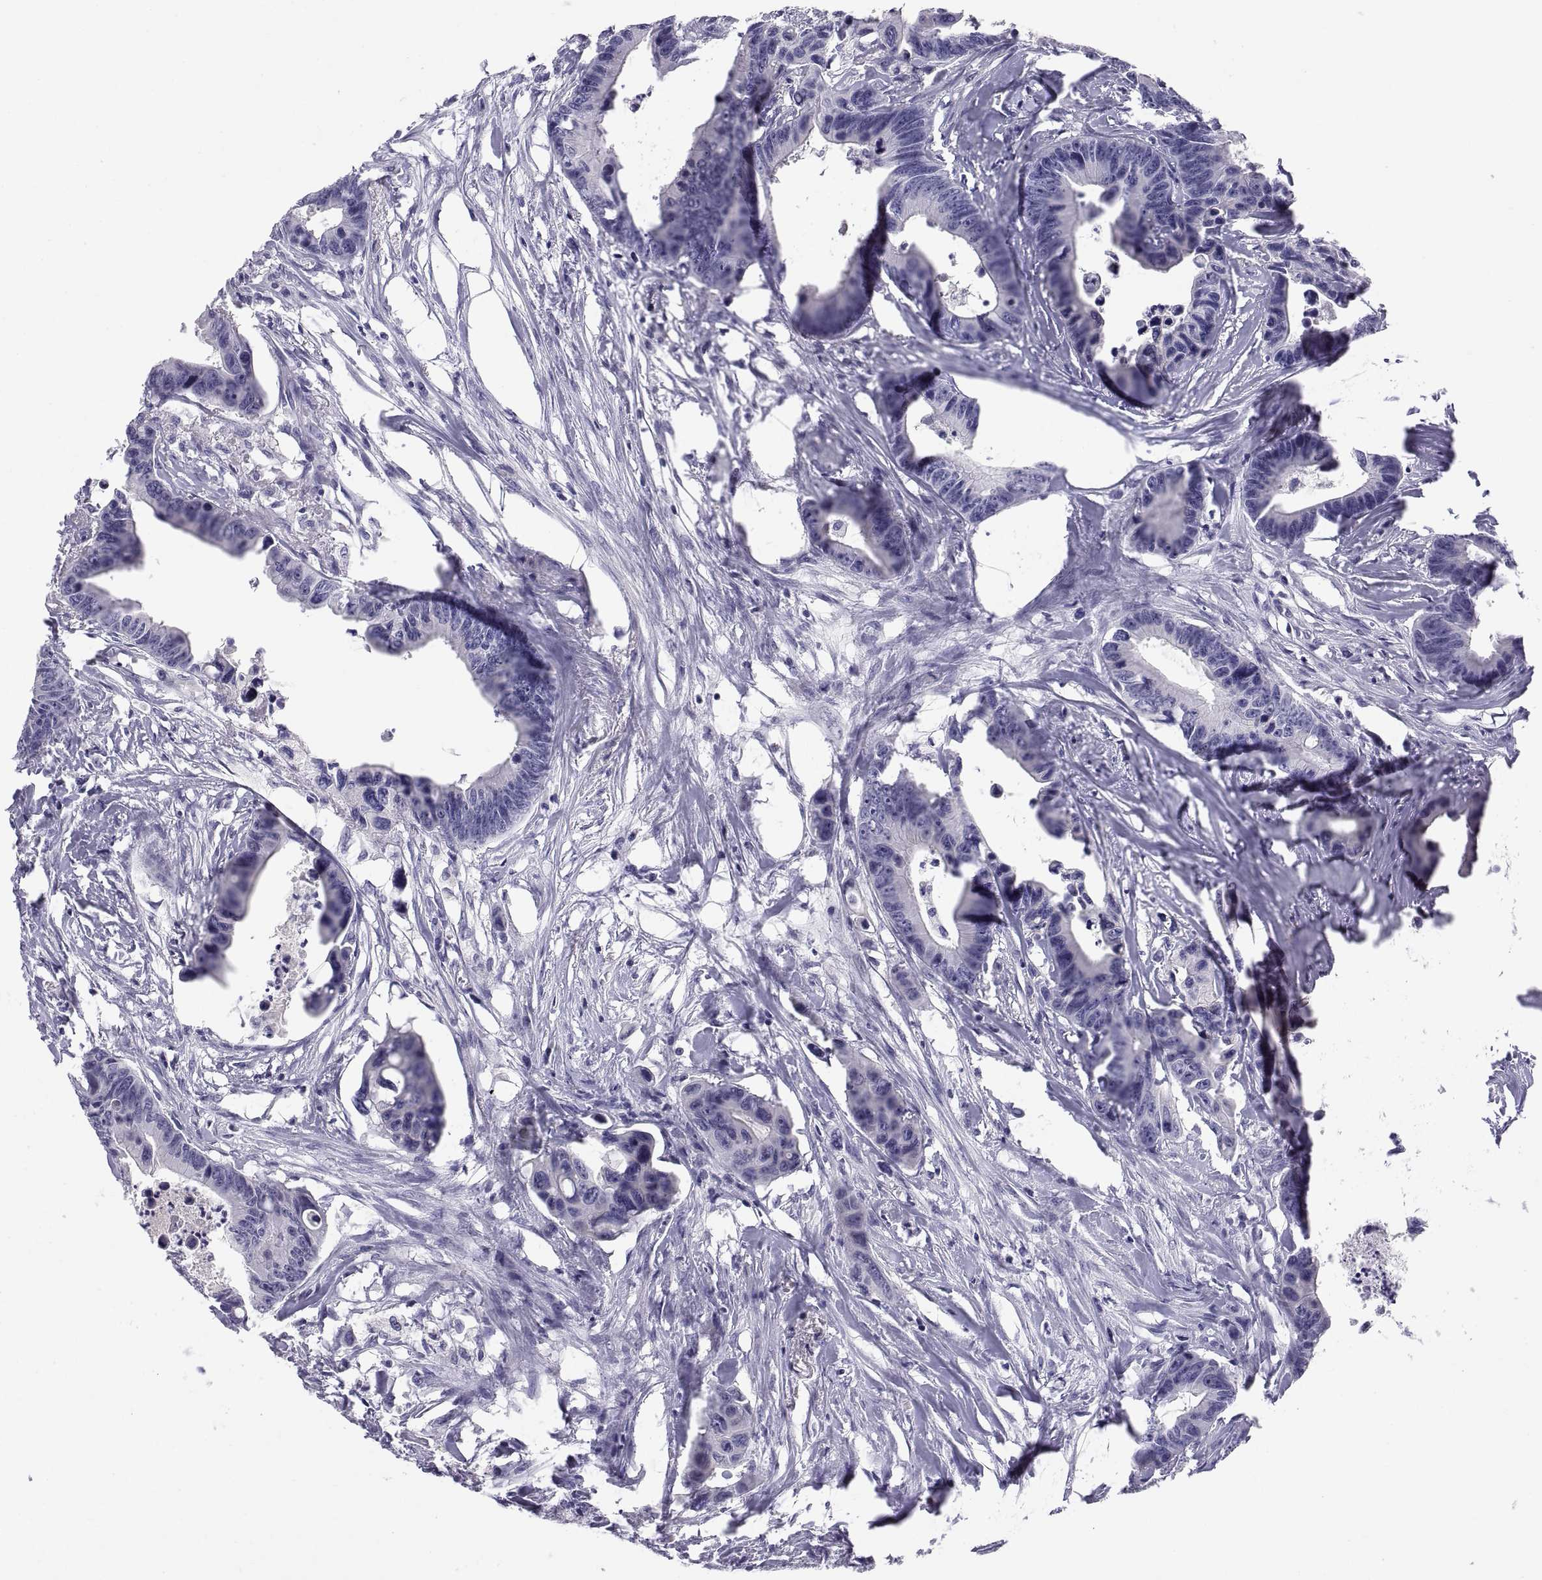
{"staining": {"intensity": "negative", "quantity": "none", "location": "none"}, "tissue": "colorectal cancer", "cell_type": "Tumor cells", "image_type": "cancer", "snomed": [{"axis": "morphology", "description": "Adenocarcinoma, NOS"}, {"axis": "topography", "description": "Colon"}], "caption": "This is an IHC micrograph of human colorectal cancer. There is no positivity in tumor cells.", "gene": "TEX13A", "patient": {"sex": "female", "age": 87}}